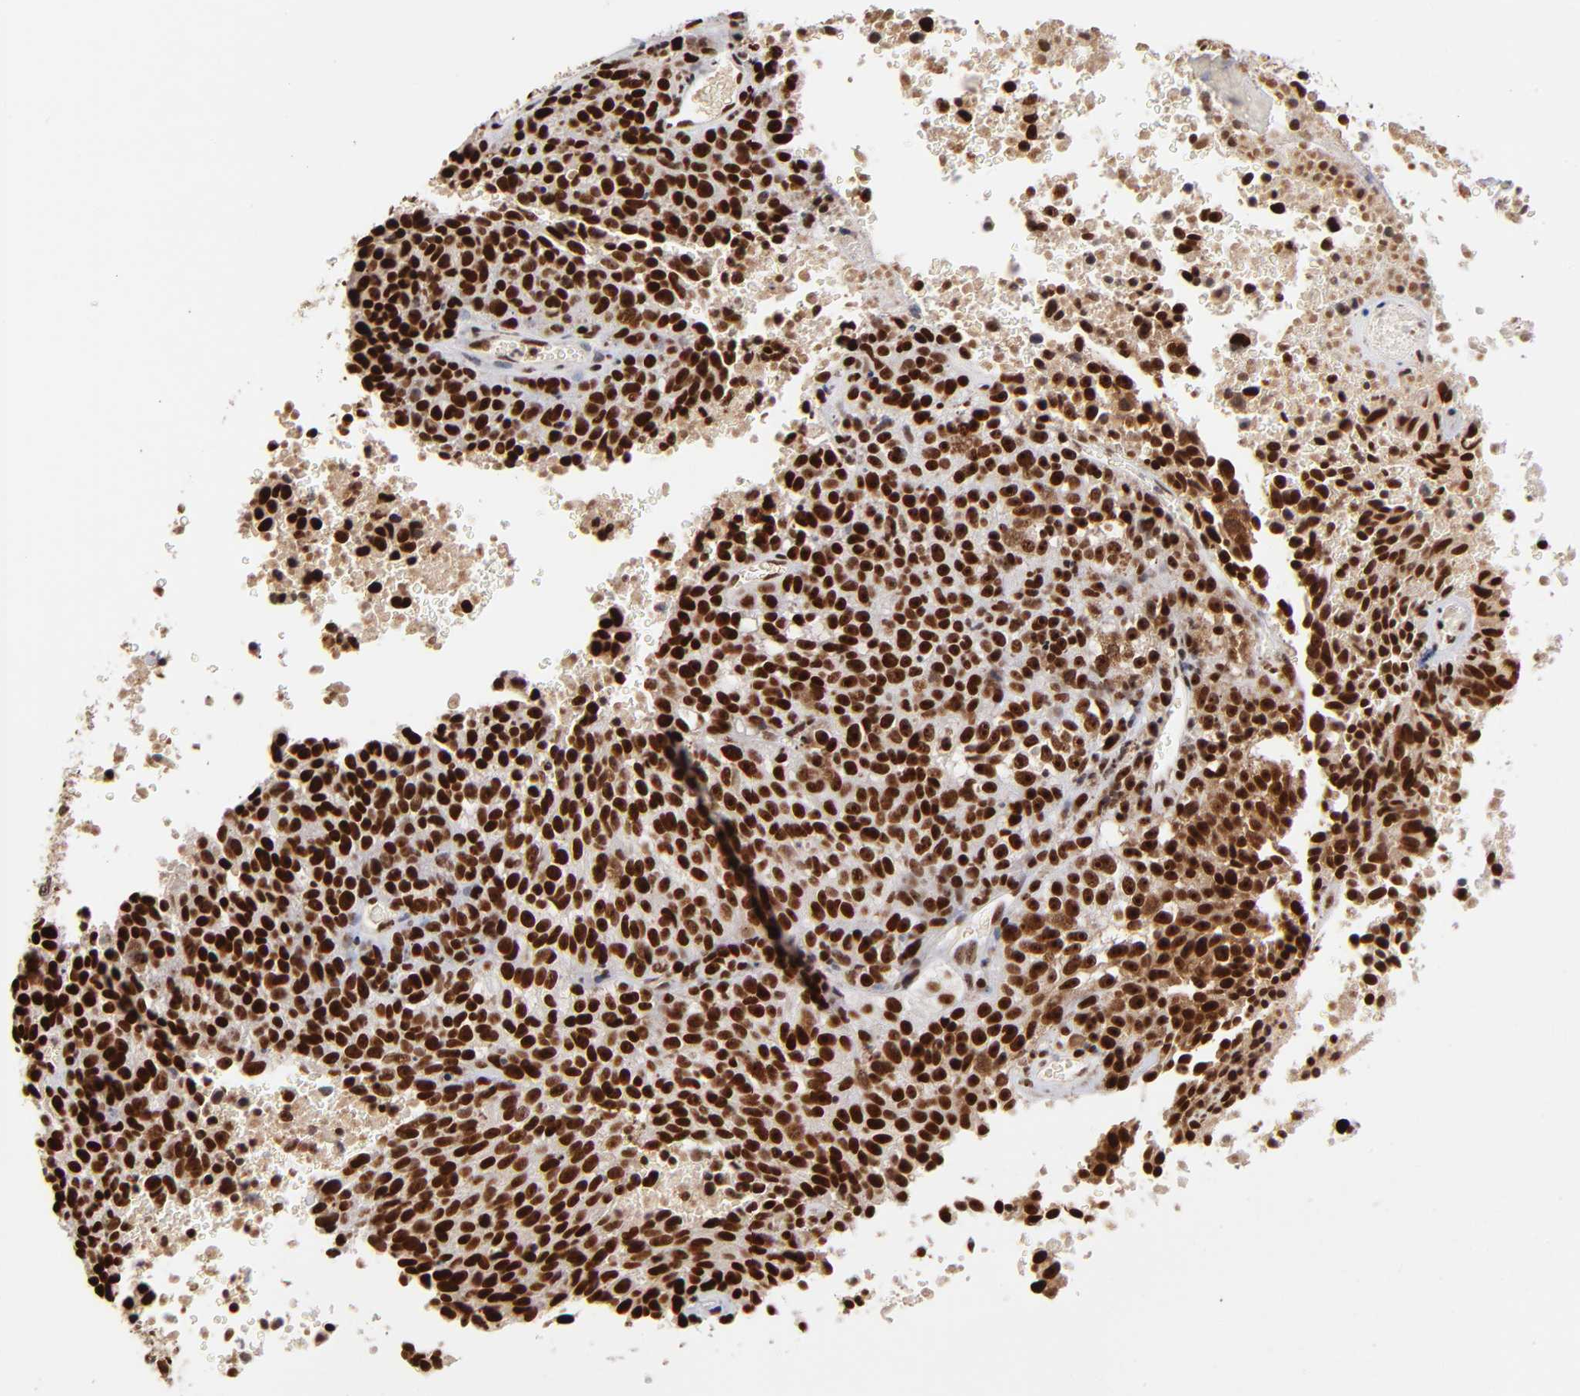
{"staining": {"intensity": "strong", "quantity": ">75%", "location": "nuclear"}, "tissue": "melanoma", "cell_type": "Tumor cells", "image_type": "cancer", "snomed": [{"axis": "morphology", "description": "Malignant melanoma, Metastatic site"}, {"axis": "topography", "description": "Cerebral cortex"}], "caption": "Immunohistochemical staining of human malignant melanoma (metastatic site) exhibits high levels of strong nuclear protein positivity in about >75% of tumor cells.", "gene": "ZNF146", "patient": {"sex": "female", "age": 52}}